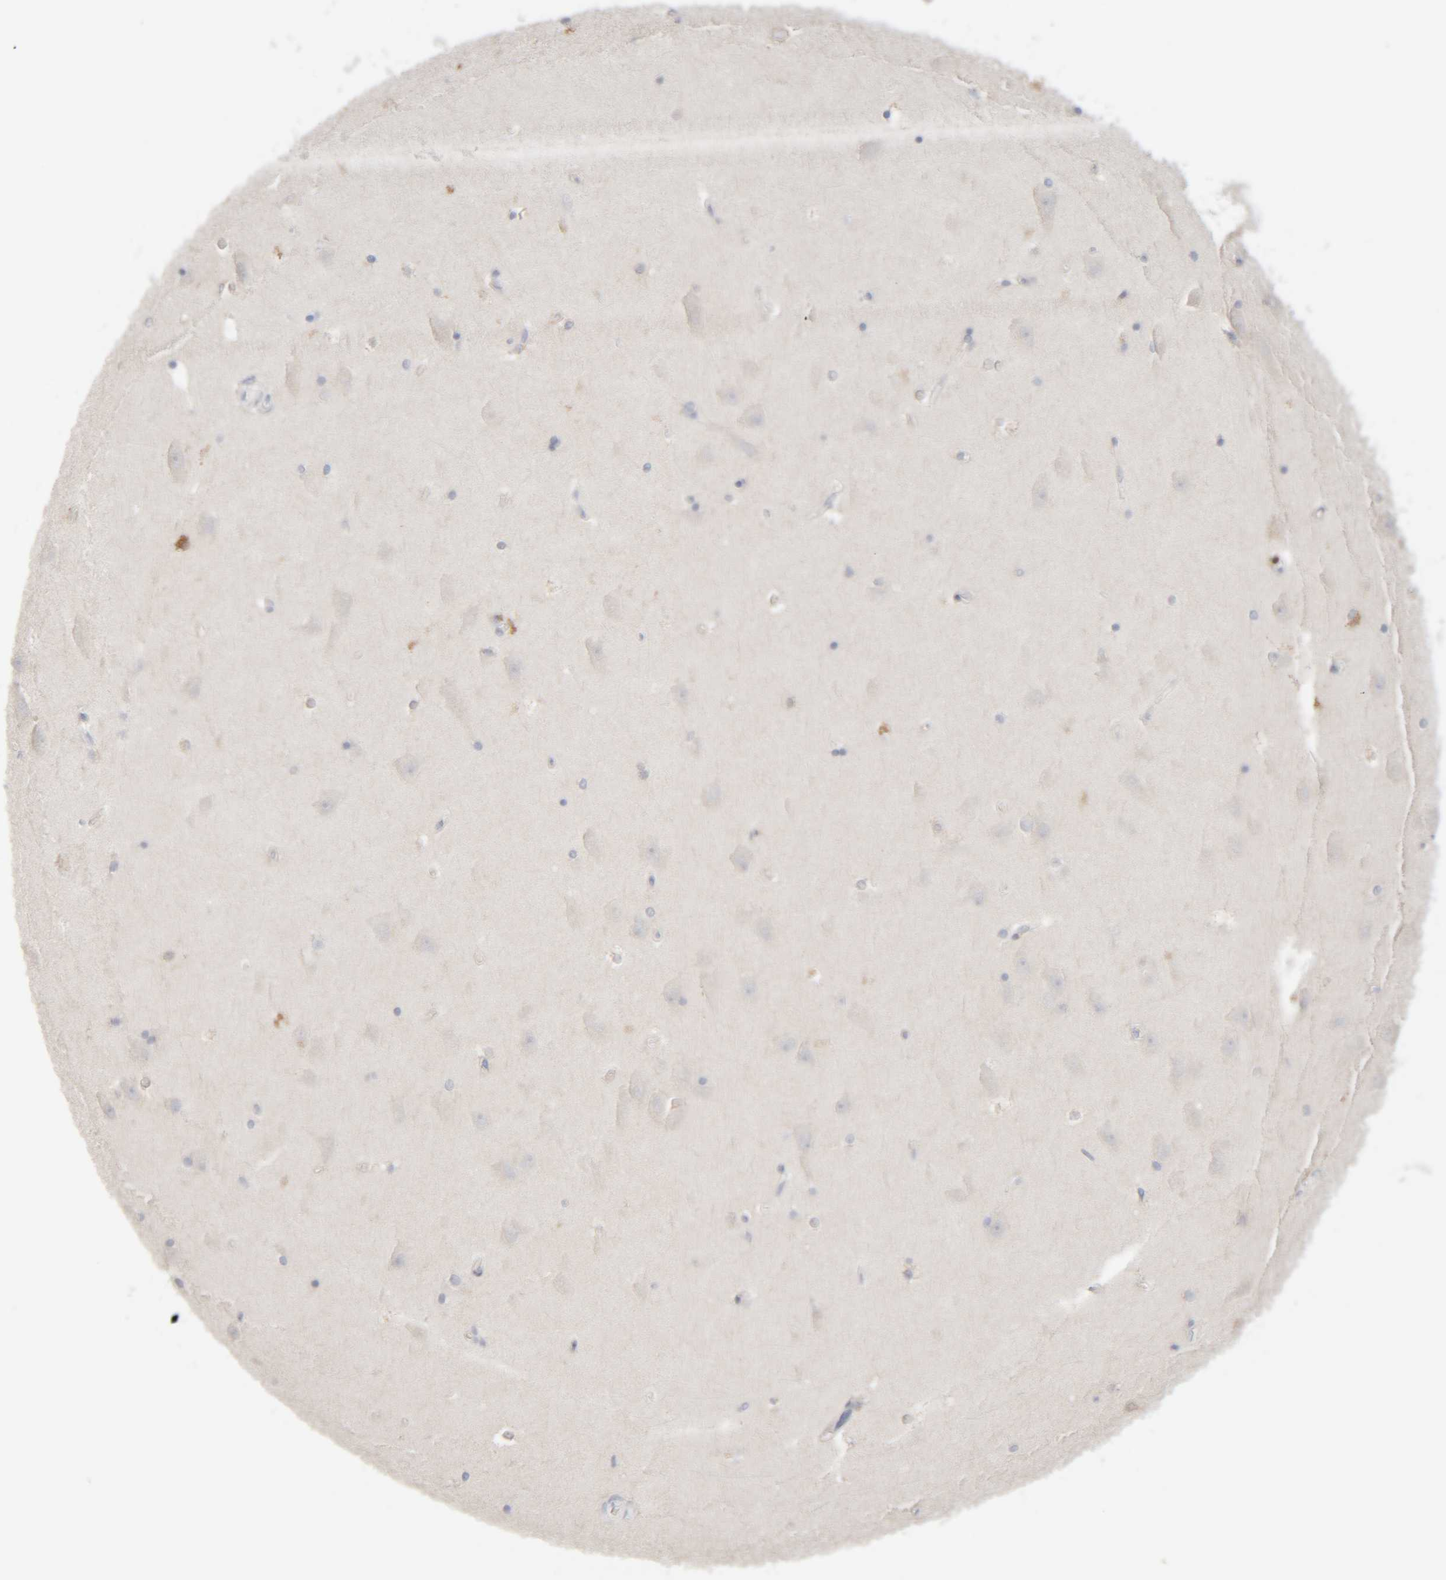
{"staining": {"intensity": "weak", "quantity": "<25%", "location": "cytoplasmic/membranous"}, "tissue": "hippocampus", "cell_type": "Glial cells", "image_type": "normal", "snomed": [{"axis": "morphology", "description": "Normal tissue, NOS"}, {"axis": "topography", "description": "Hippocampus"}], "caption": "Immunohistochemistry (IHC) of normal human hippocampus shows no positivity in glial cells.", "gene": "RIDA", "patient": {"sex": "male", "age": 45}}